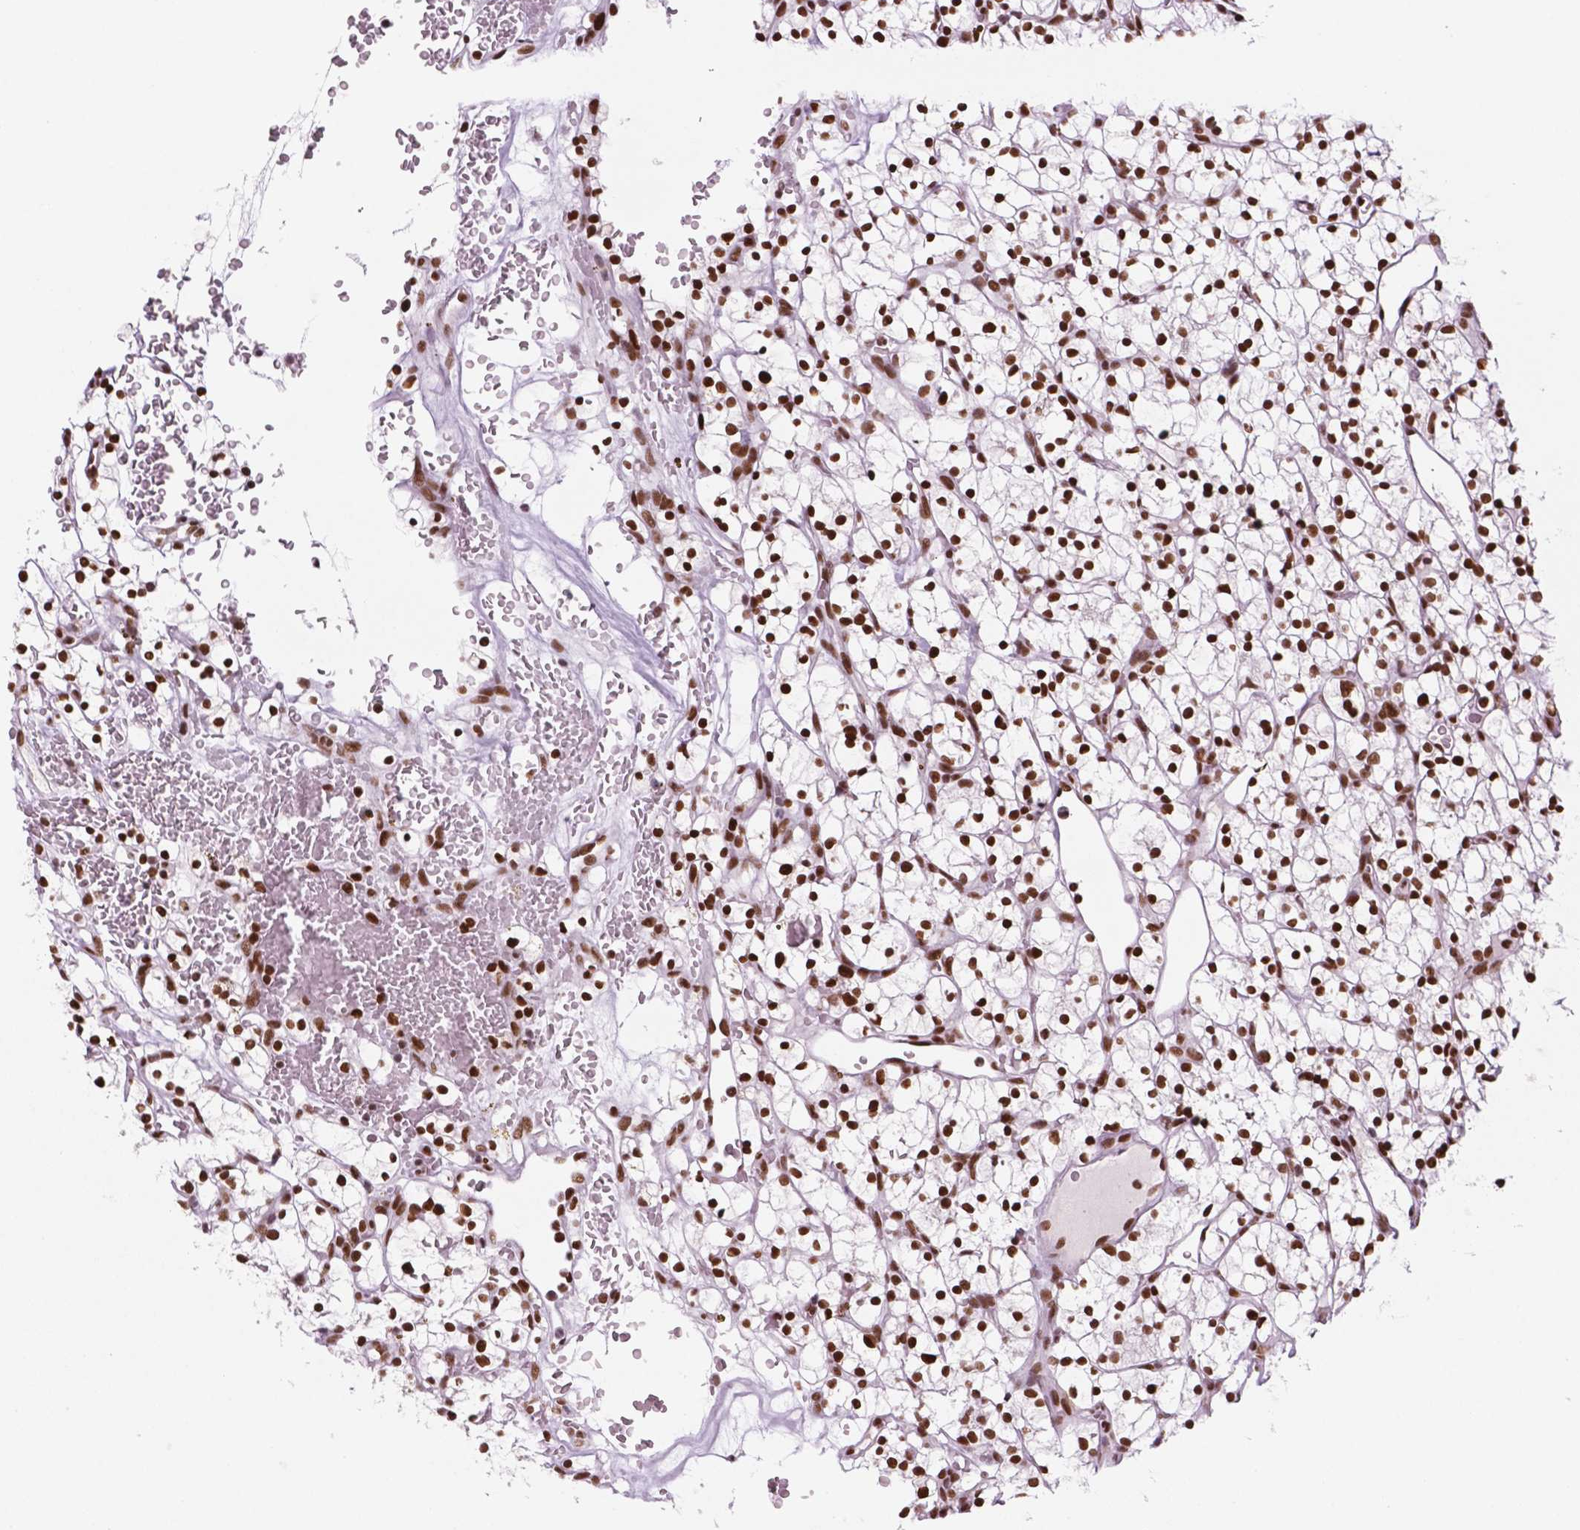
{"staining": {"intensity": "strong", "quantity": ">75%", "location": "nuclear"}, "tissue": "renal cancer", "cell_type": "Tumor cells", "image_type": "cancer", "snomed": [{"axis": "morphology", "description": "Adenocarcinoma, NOS"}, {"axis": "topography", "description": "Kidney"}], "caption": "Protein expression analysis of renal adenocarcinoma displays strong nuclear positivity in about >75% of tumor cells.", "gene": "MSH6", "patient": {"sex": "female", "age": 64}}